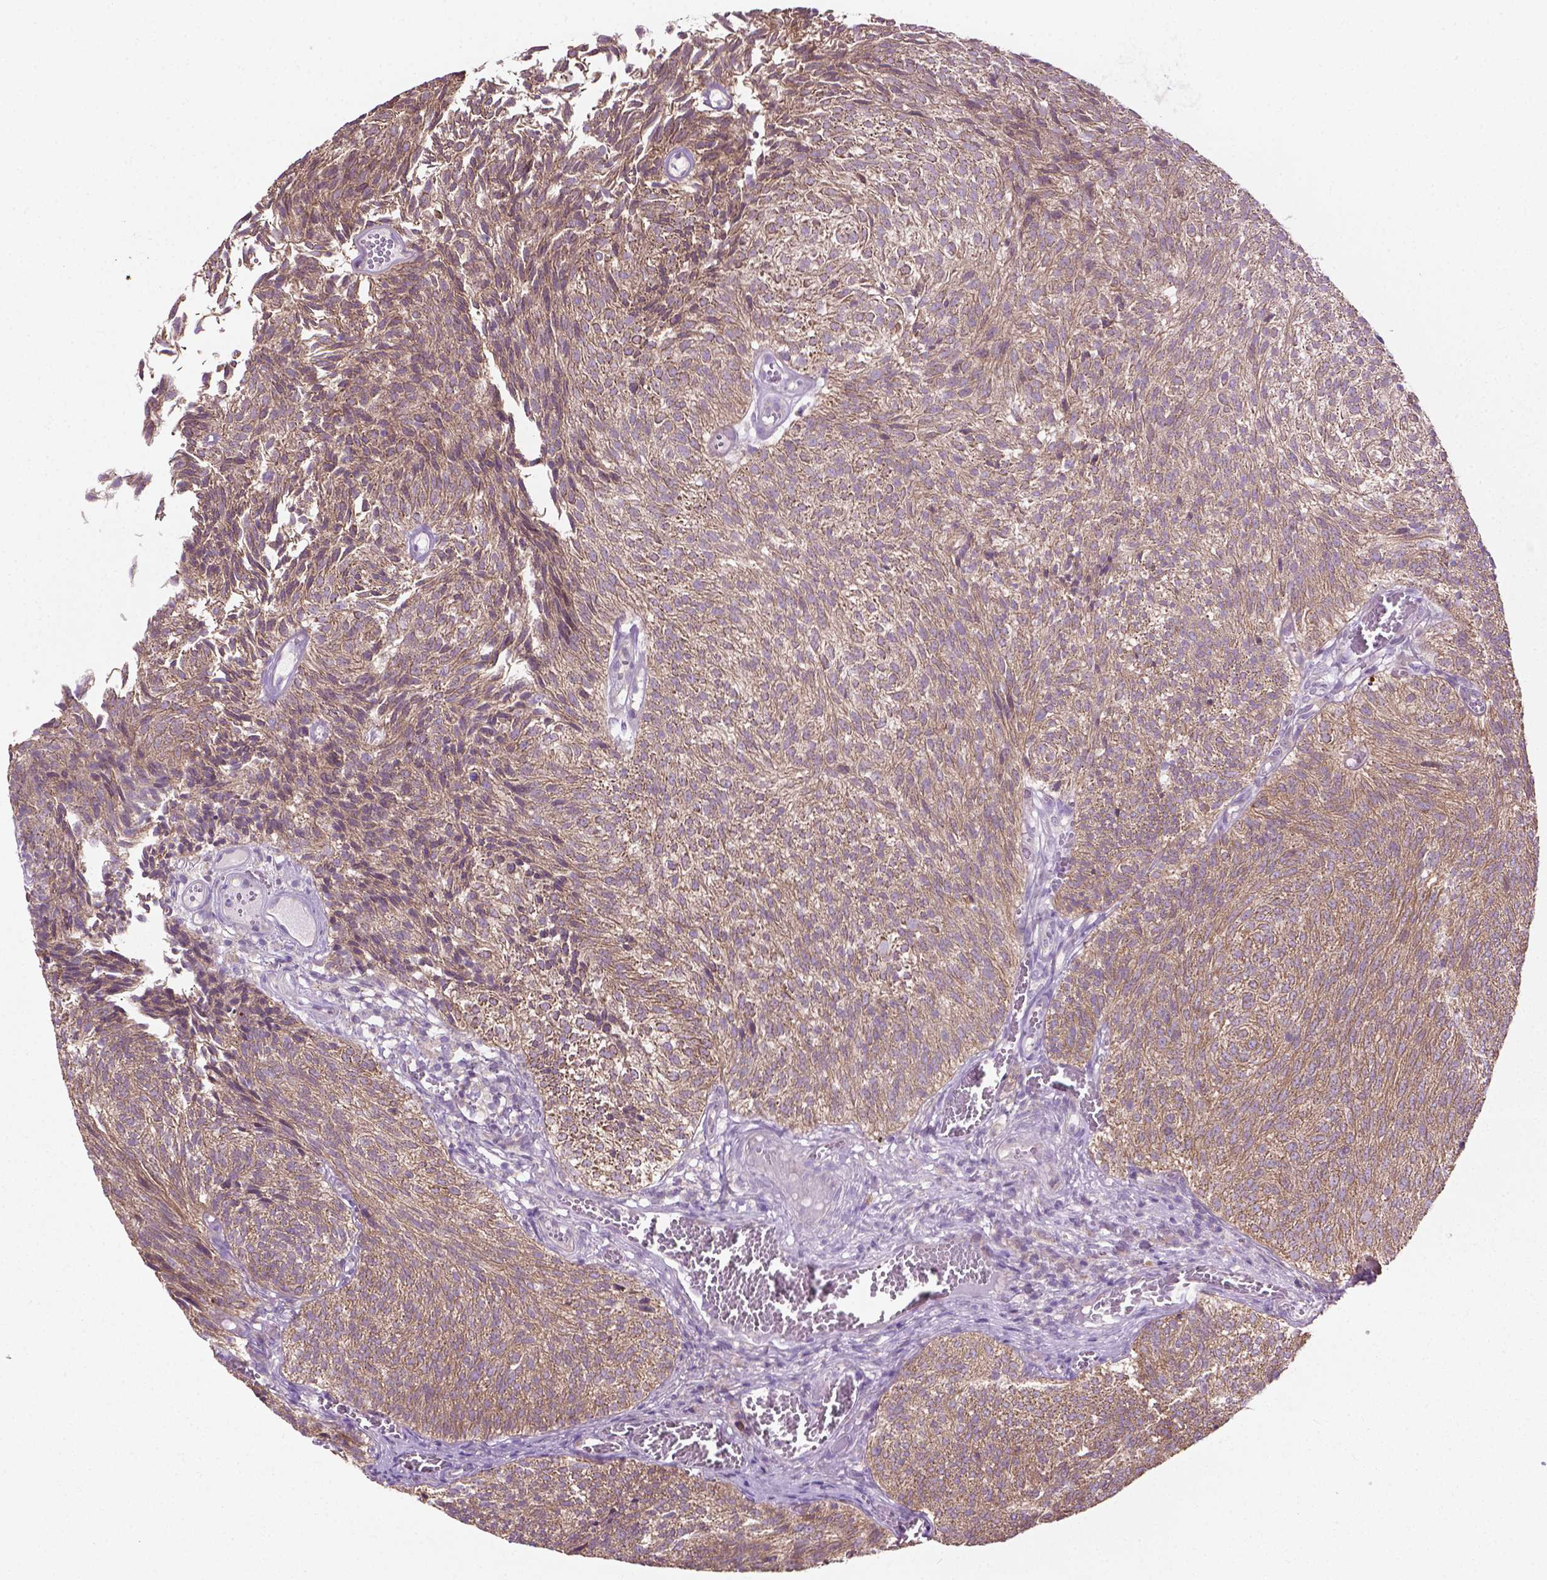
{"staining": {"intensity": "moderate", "quantity": ">75%", "location": "cytoplasmic/membranous"}, "tissue": "urothelial cancer", "cell_type": "Tumor cells", "image_type": "cancer", "snomed": [{"axis": "morphology", "description": "Urothelial carcinoma, Low grade"}, {"axis": "topography", "description": "Urinary bladder"}], "caption": "Protein staining exhibits moderate cytoplasmic/membranous positivity in approximately >75% of tumor cells in low-grade urothelial carcinoma. Ihc stains the protein of interest in brown and the nuclei are stained blue.", "gene": "MZT1", "patient": {"sex": "male", "age": 77}}